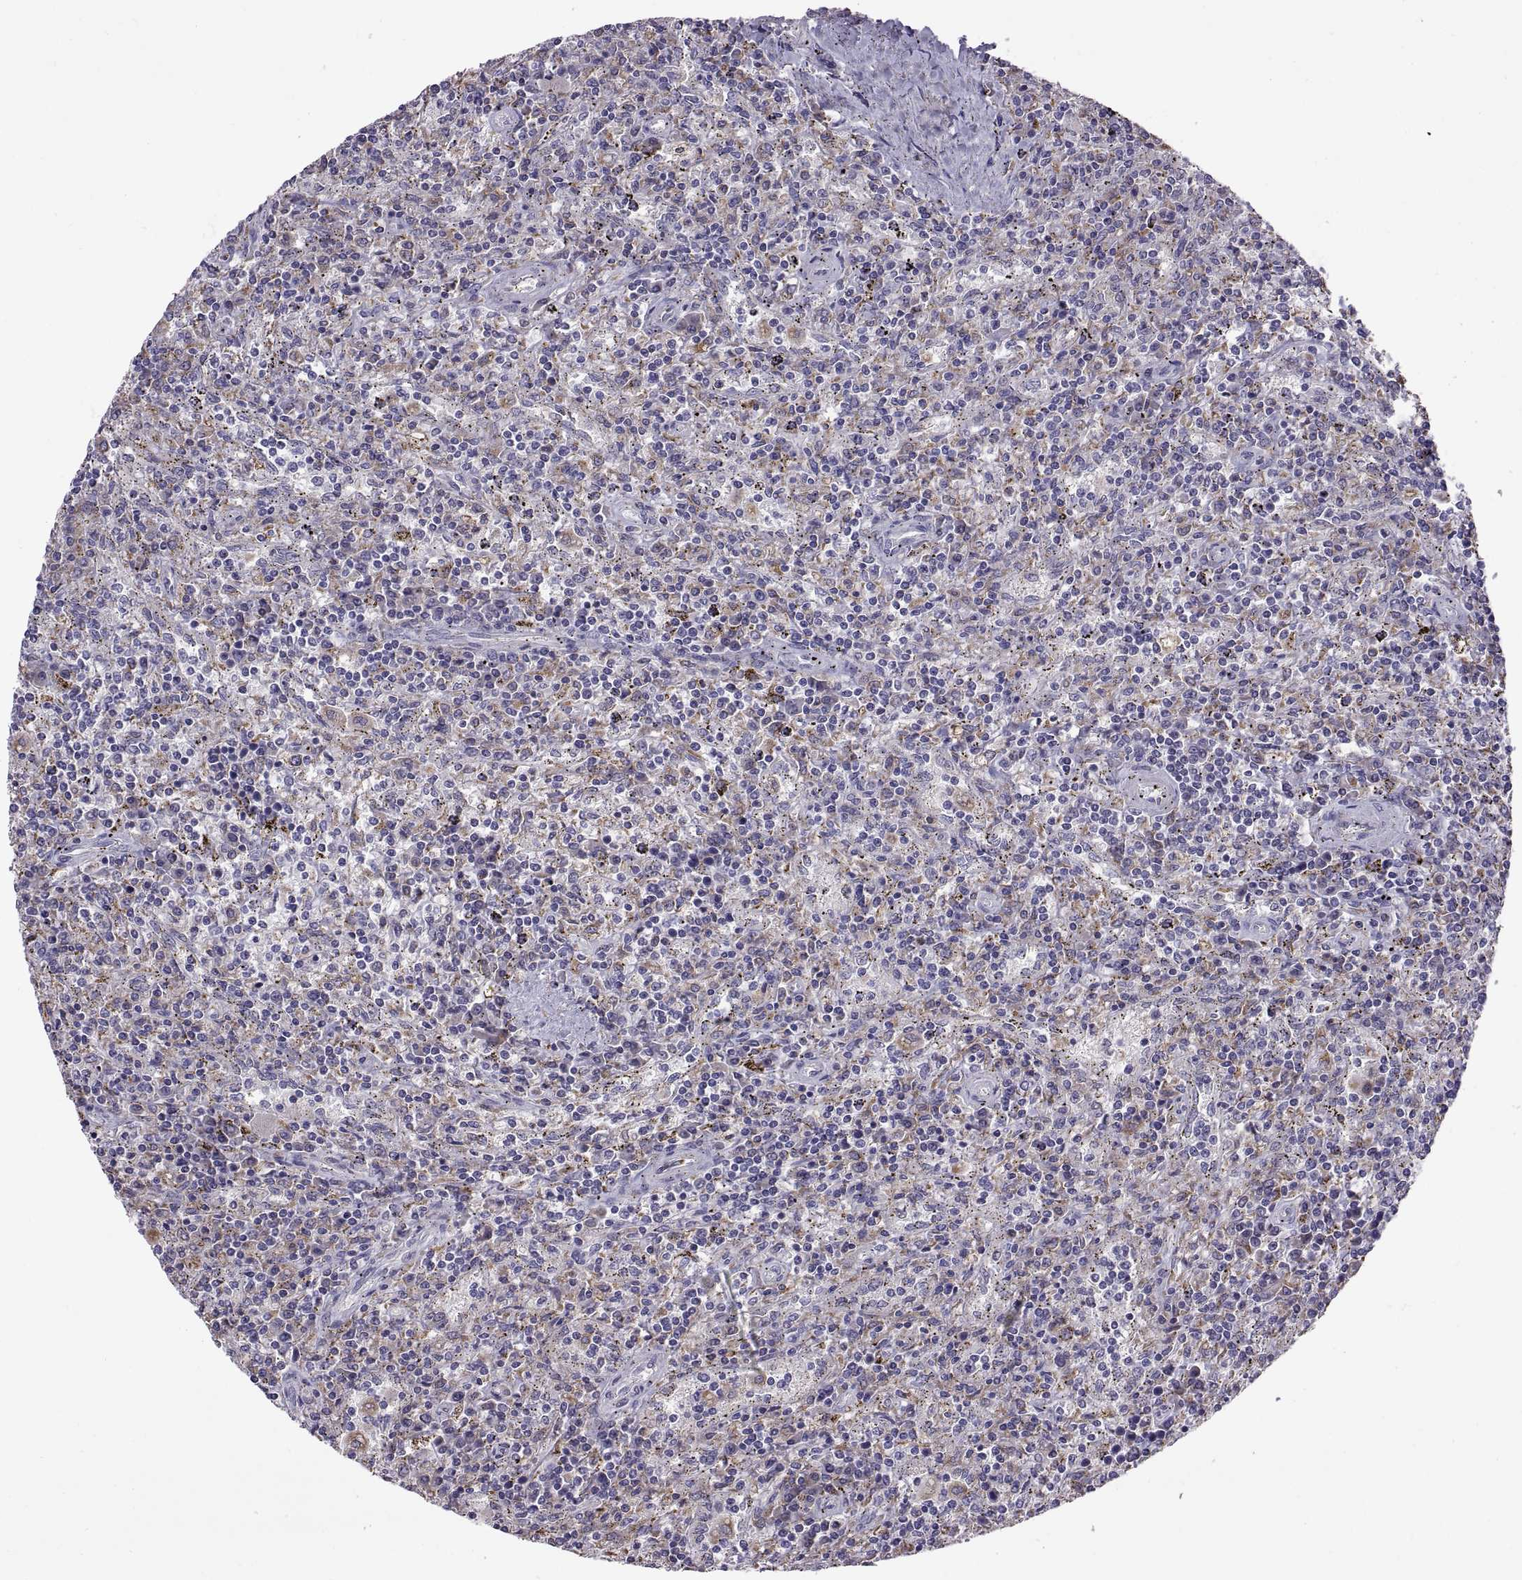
{"staining": {"intensity": "negative", "quantity": "none", "location": "none"}, "tissue": "lymphoma", "cell_type": "Tumor cells", "image_type": "cancer", "snomed": [{"axis": "morphology", "description": "Malignant lymphoma, non-Hodgkin's type, Low grade"}, {"axis": "topography", "description": "Spleen"}], "caption": "Image shows no significant protein expression in tumor cells of low-grade malignant lymphoma, non-Hodgkin's type.", "gene": "ARSL", "patient": {"sex": "male", "age": 62}}